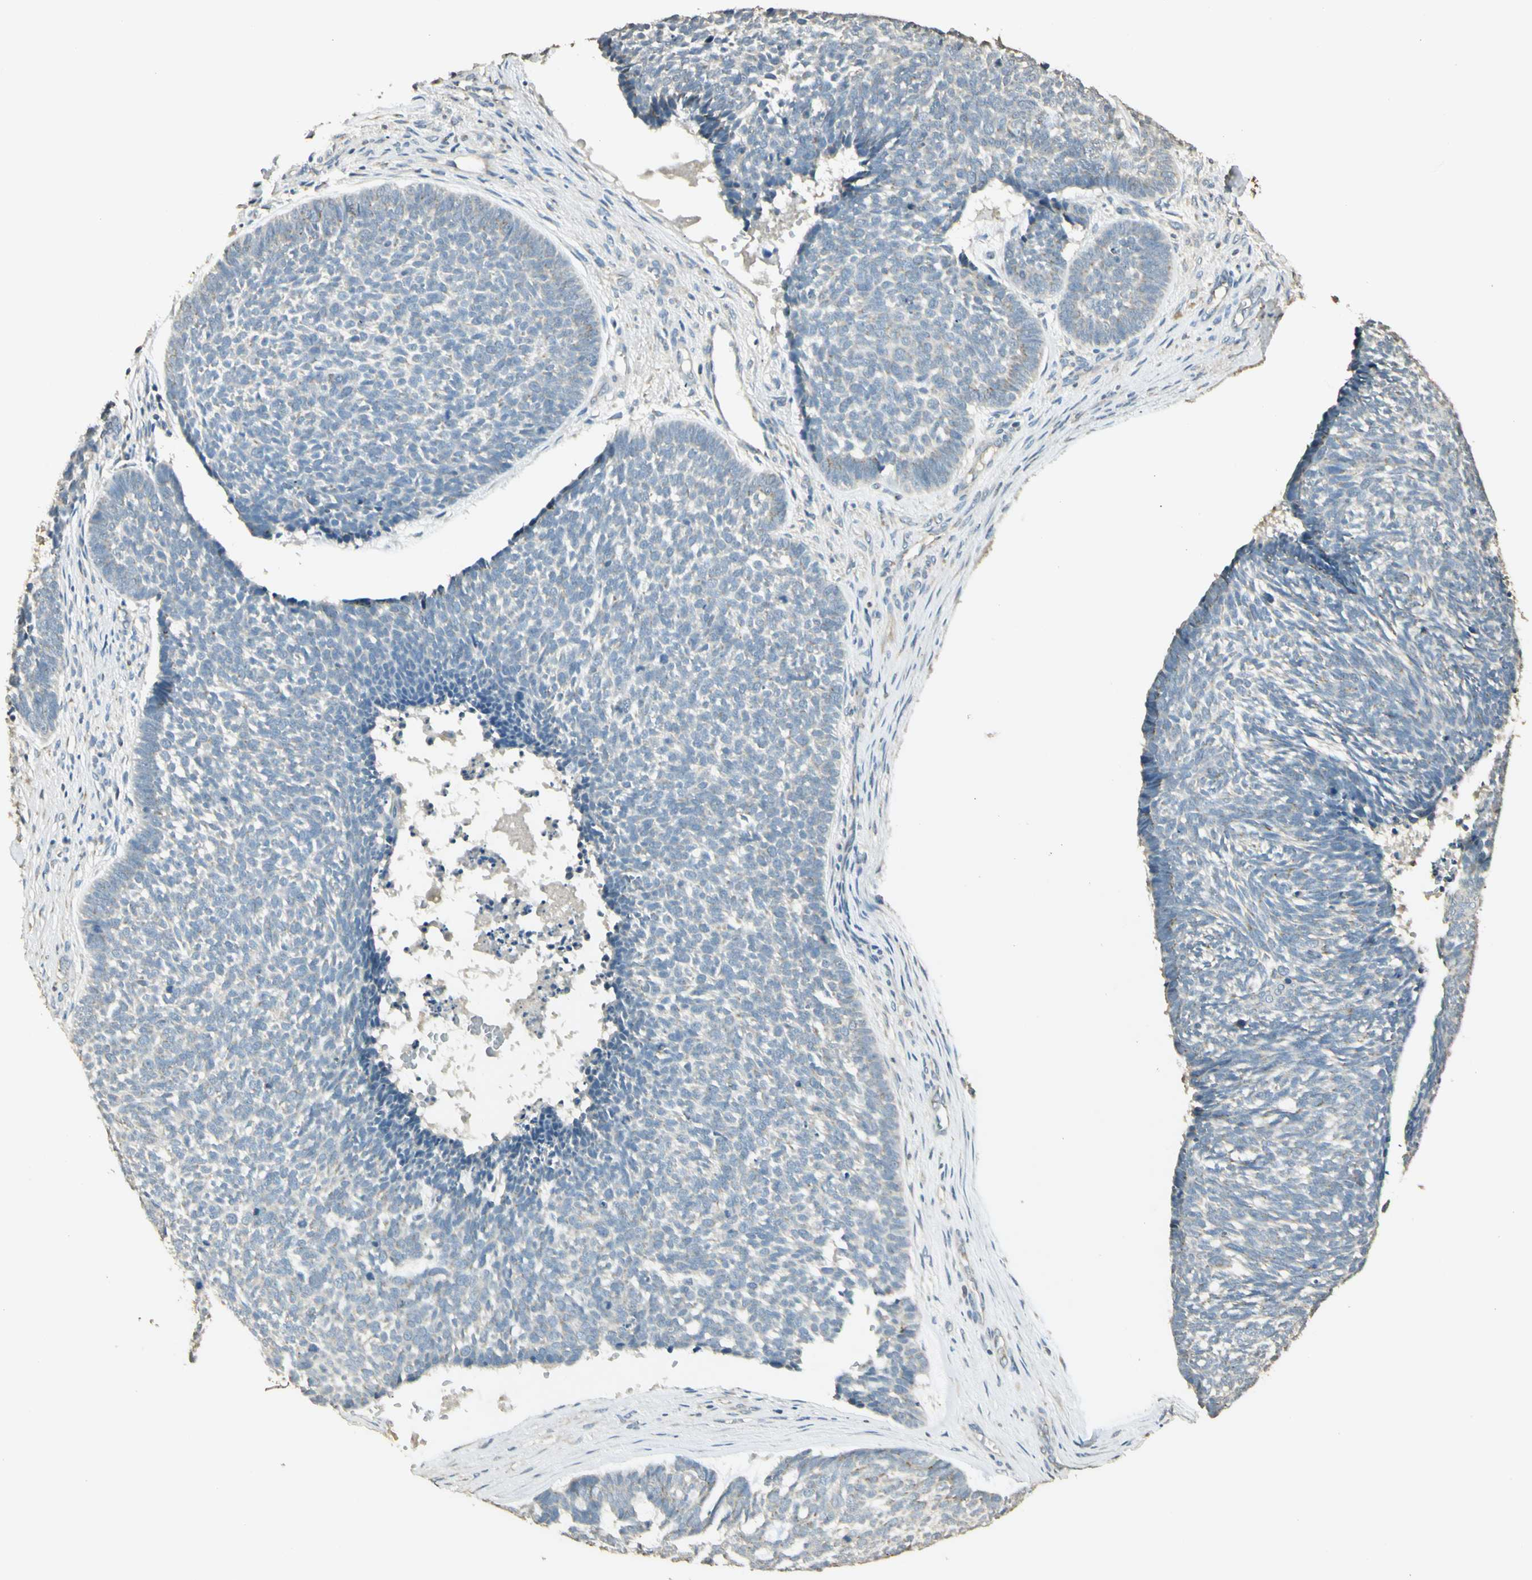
{"staining": {"intensity": "negative", "quantity": "none", "location": "none"}, "tissue": "skin cancer", "cell_type": "Tumor cells", "image_type": "cancer", "snomed": [{"axis": "morphology", "description": "Basal cell carcinoma"}, {"axis": "topography", "description": "Skin"}], "caption": "Tumor cells show no significant protein staining in skin cancer.", "gene": "UXS1", "patient": {"sex": "male", "age": 84}}